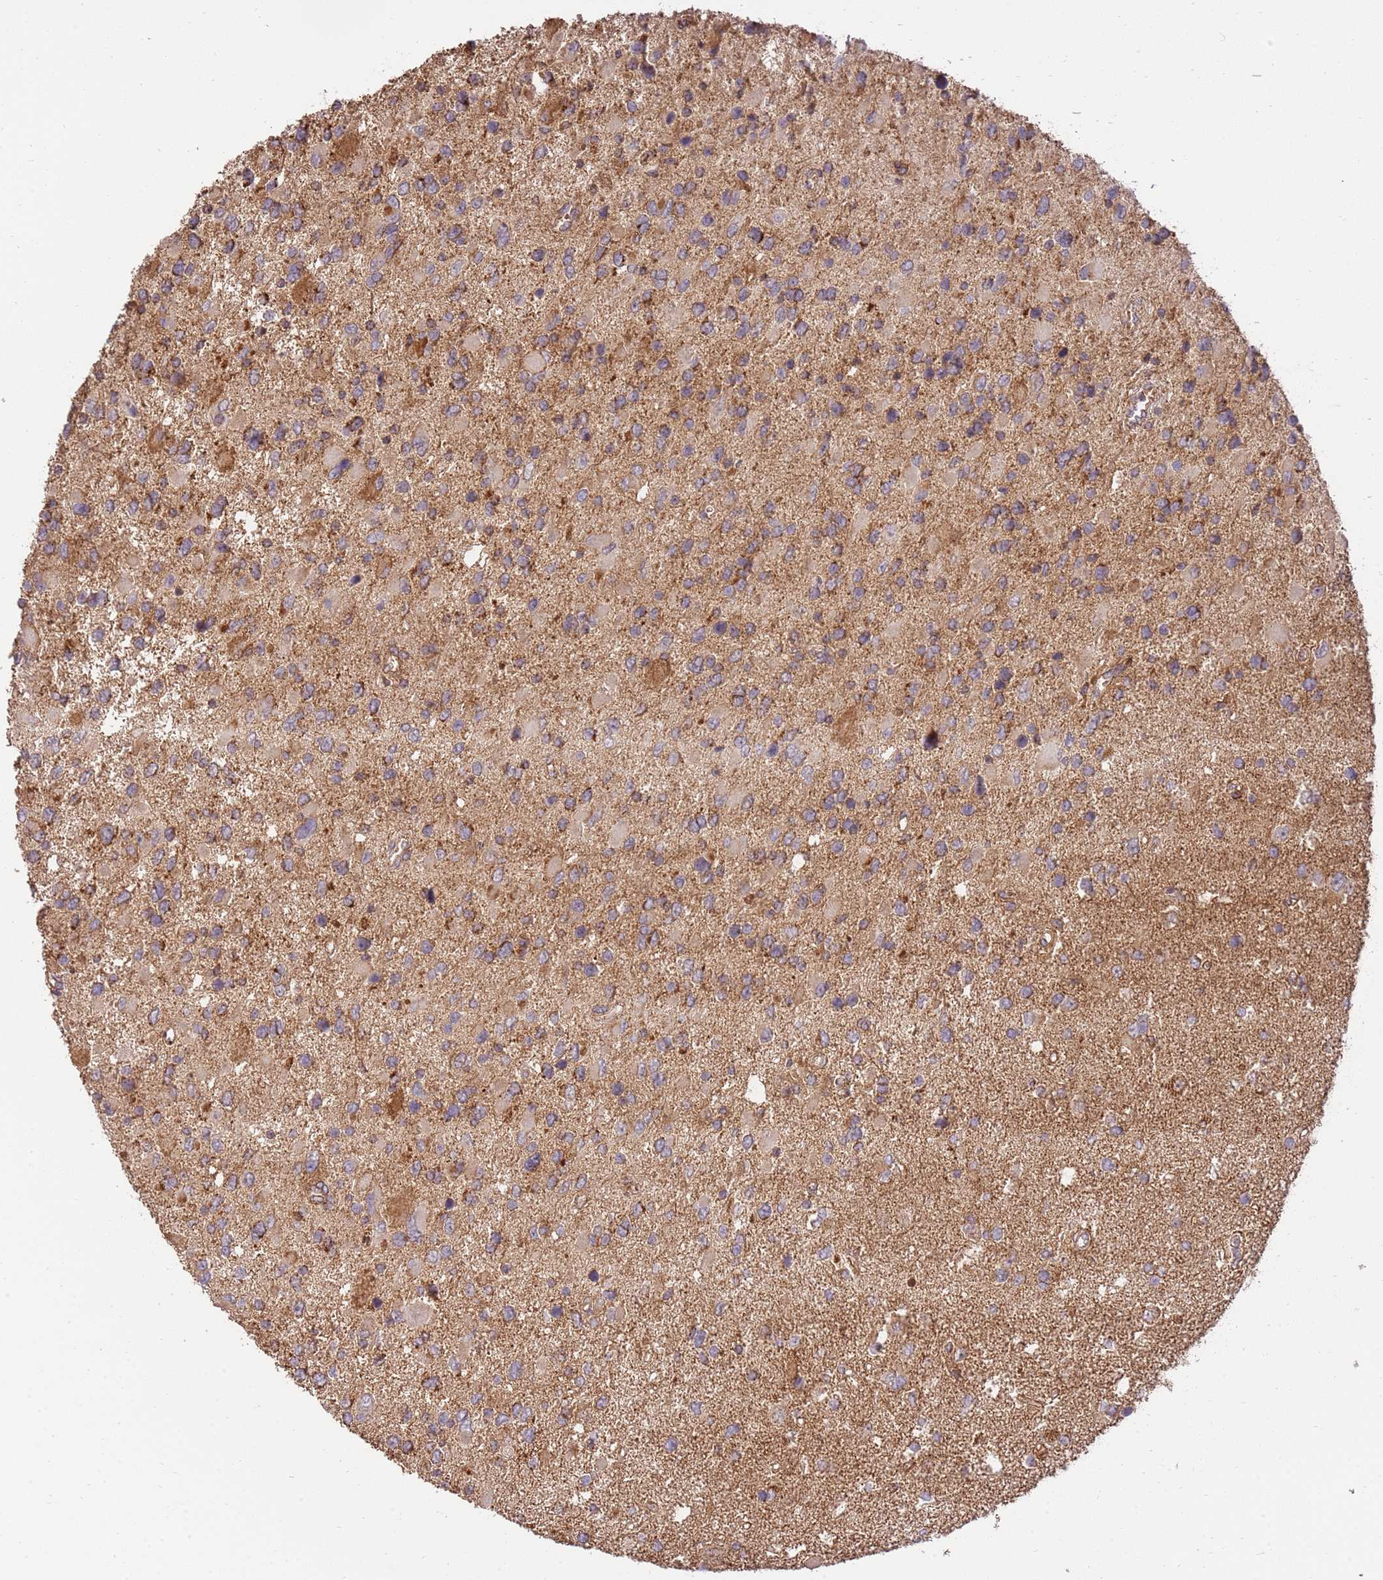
{"staining": {"intensity": "moderate", "quantity": ">75%", "location": "cytoplasmic/membranous"}, "tissue": "glioma", "cell_type": "Tumor cells", "image_type": "cancer", "snomed": [{"axis": "morphology", "description": "Glioma, malignant, High grade"}, {"axis": "topography", "description": "Brain"}], "caption": "This photomicrograph displays immunohistochemistry (IHC) staining of malignant glioma (high-grade), with medium moderate cytoplasmic/membranous positivity in about >75% of tumor cells.", "gene": "SPATA2L", "patient": {"sex": "male", "age": 53}}